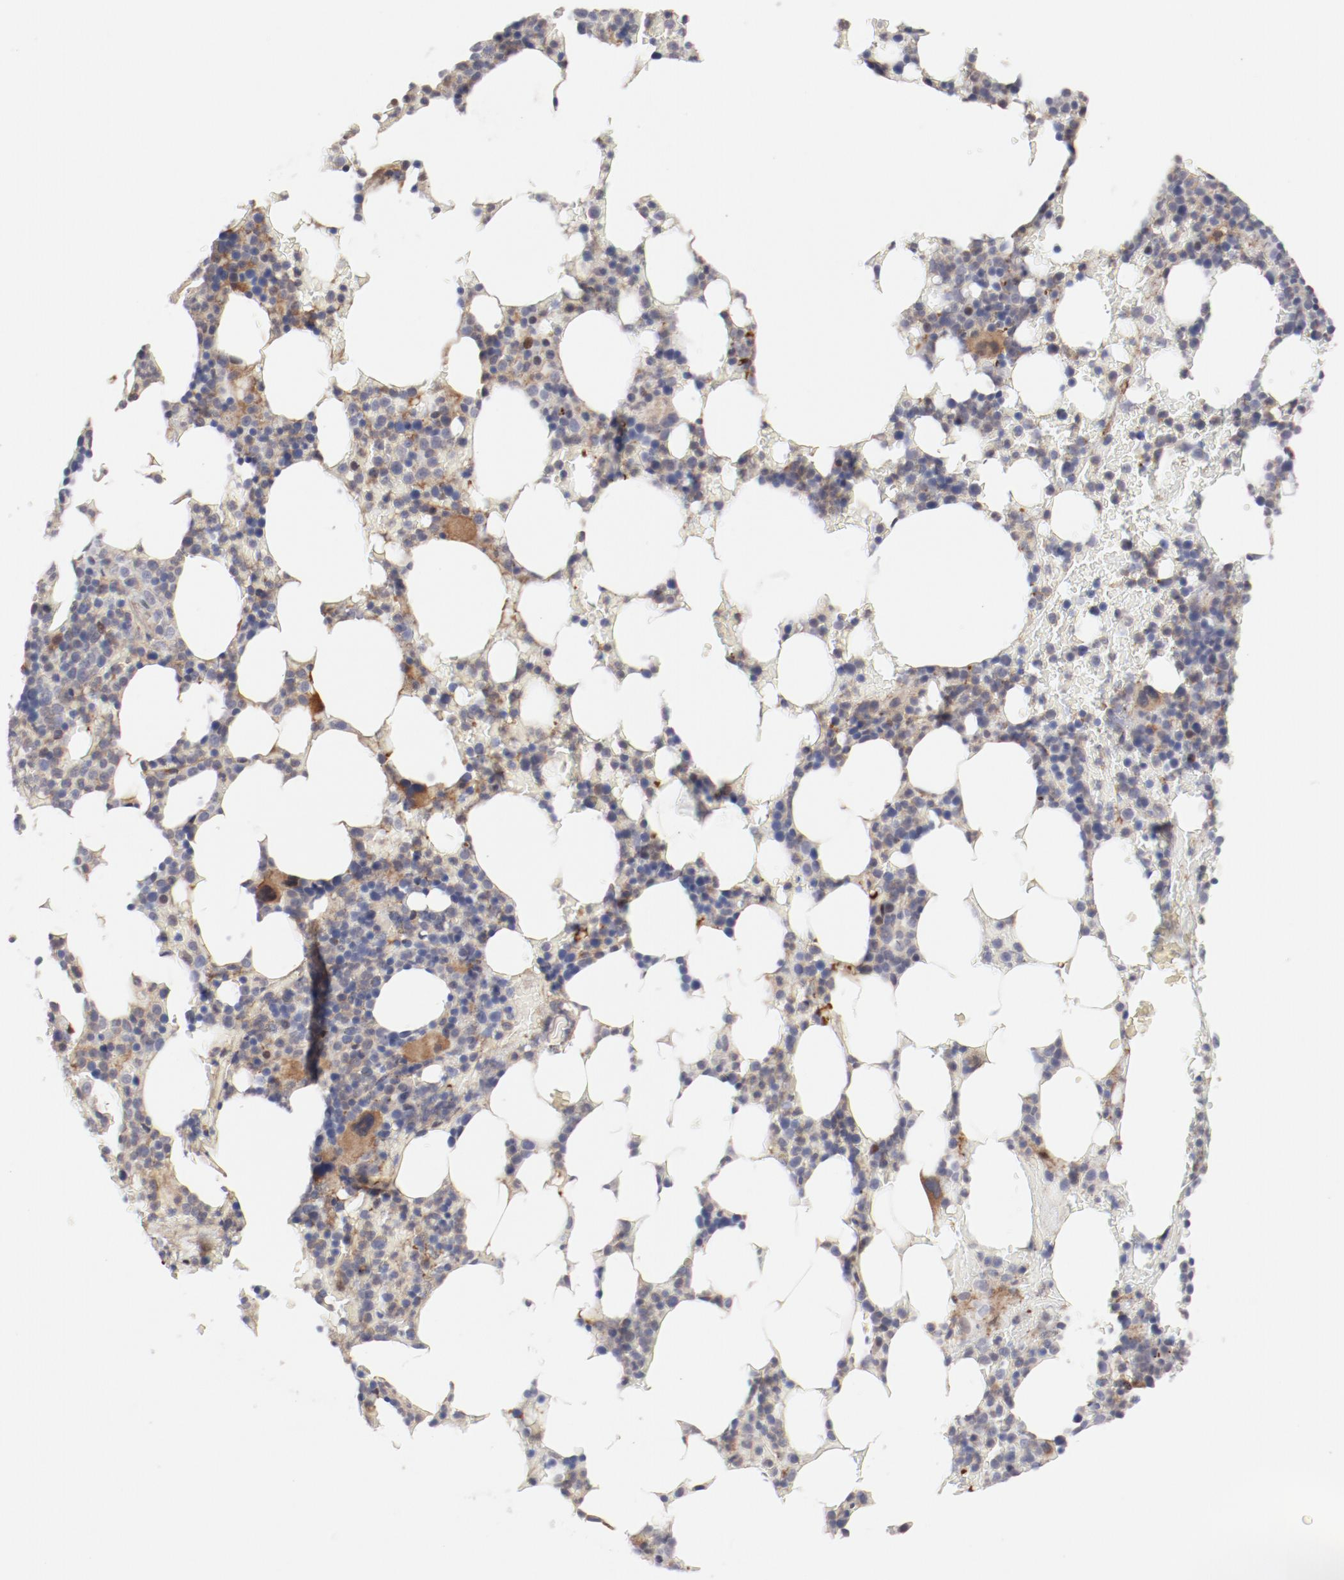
{"staining": {"intensity": "weak", "quantity": "<25%", "location": "cytoplasmic/membranous"}, "tissue": "bone marrow", "cell_type": "Hematopoietic cells", "image_type": "normal", "snomed": [{"axis": "morphology", "description": "Normal tissue, NOS"}, {"axis": "topography", "description": "Bone marrow"}], "caption": "Immunohistochemical staining of normal bone marrow reveals no significant staining in hematopoietic cells. (Stains: DAB immunohistochemistry with hematoxylin counter stain, Microscopy: brightfield microscopy at high magnification).", "gene": "FSCB", "patient": {"sex": "female", "age": 66}}